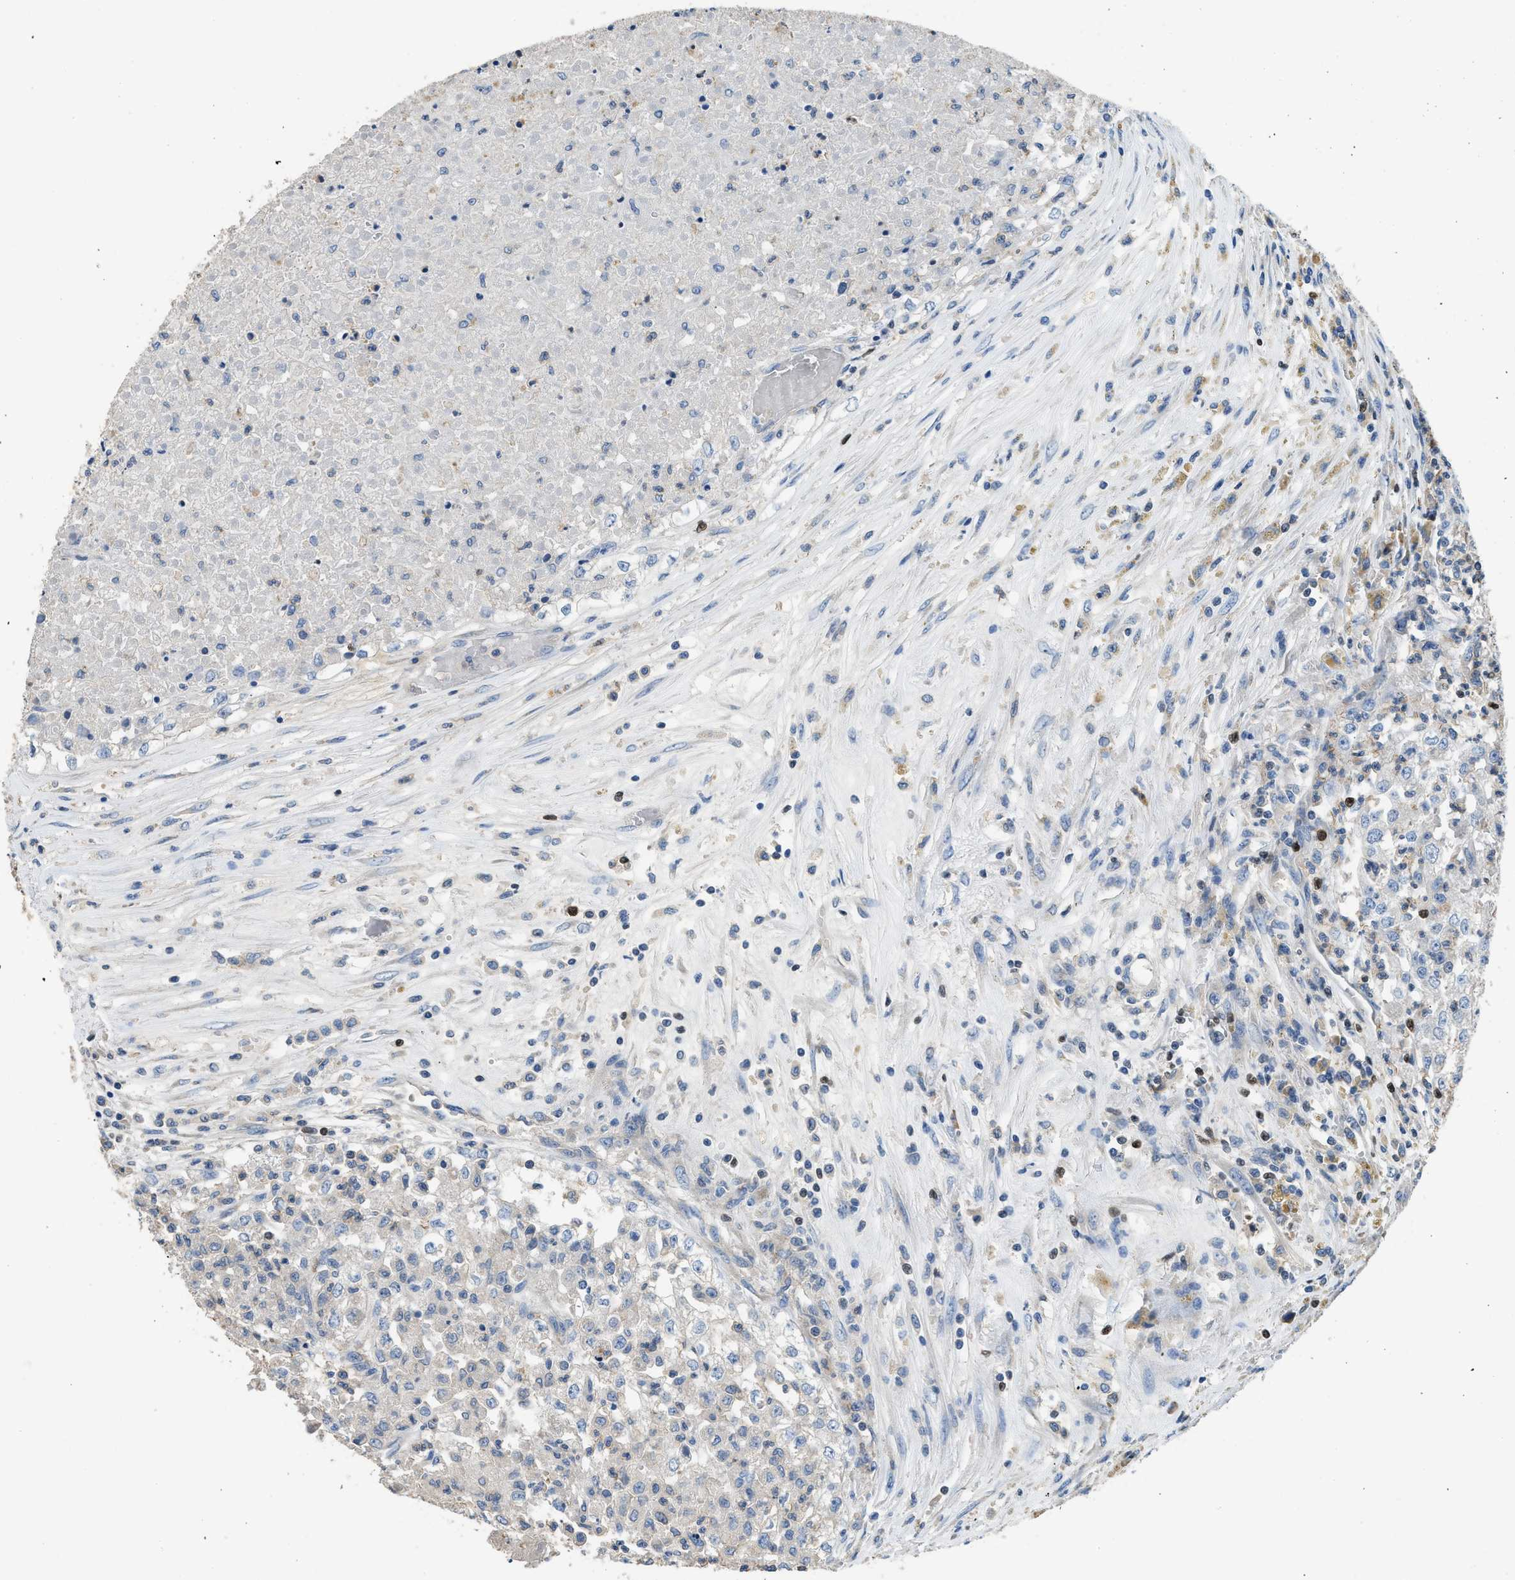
{"staining": {"intensity": "negative", "quantity": "none", "location": "none"}, "tissue": "renal cancer", "cell_type": "Tumor cells", "image_type": "cancer", "snomed": [{"axis": "morphology", "description": "Adenocarcinoma, NOS"}, {"axis": "topography", "description": "Kidney"}], "caption": "This is a micrograph of immunohistochemistry staining of renal cancer, which shows no expression in tumor cells.", "gene": "TOX", "patient": {"sex": "female", "age": 54}}